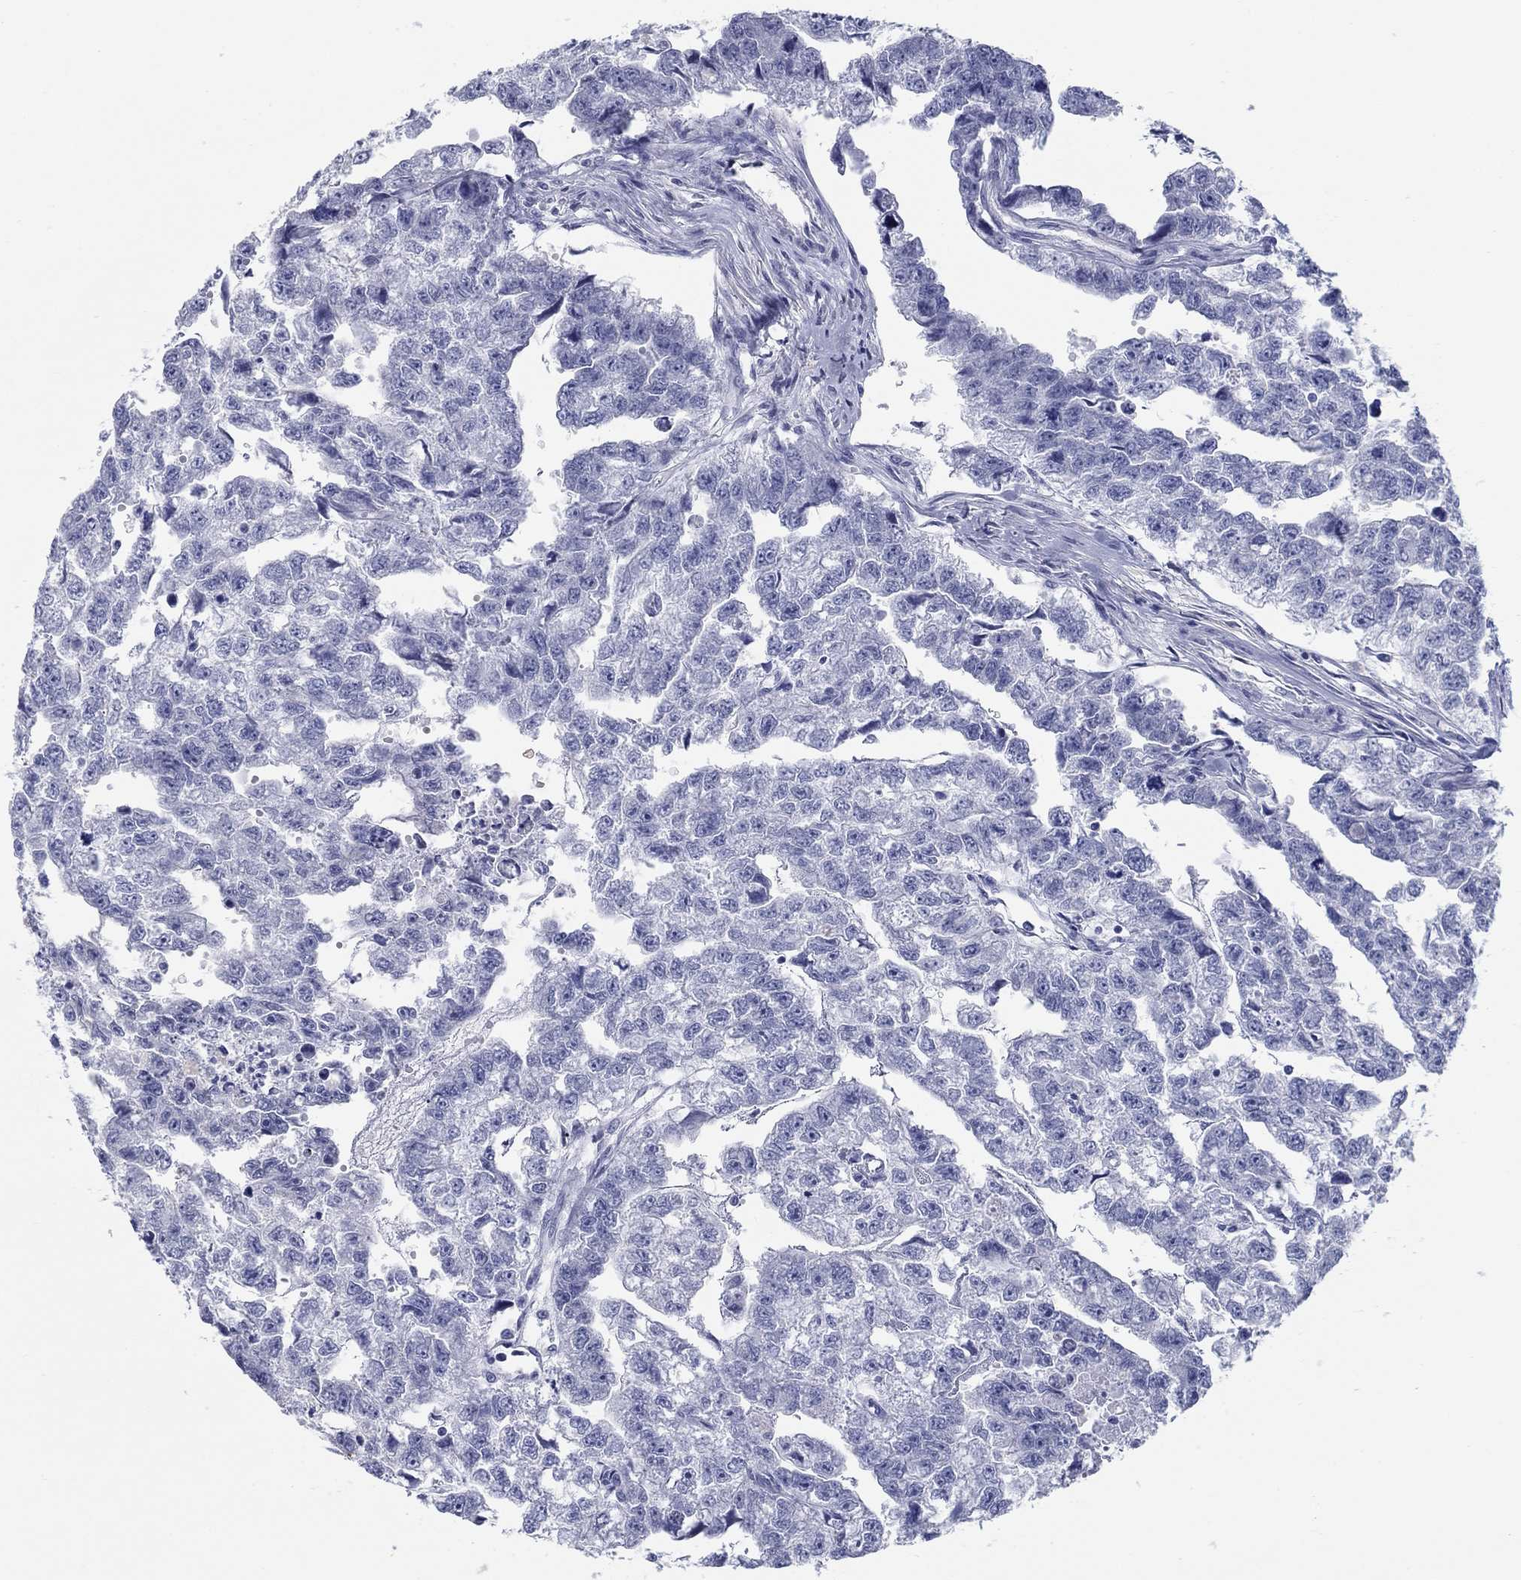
{"staining": {"intensity": "negative", "quantity": "none", "location": "none"}, "tissue": "testis cancer", "cell_type": "Tumor cells", "image_type": "cancer", "snomed": [{"axis": "morphology", "description": "Carcinoma, Embryonal, NOS"}, {"axis": "morphology", "description": "Teratoma, malignant, NOS"}, {"axis": "topography", "description": "Testis"}], "caption": "This is an immunohistochemistry (IHC) histopathology image of human malignant teratoma (testis). There is no expression in tumor cells.", "gene": "LRRC4C", "patient": {"sex": "male", "age": 44}}